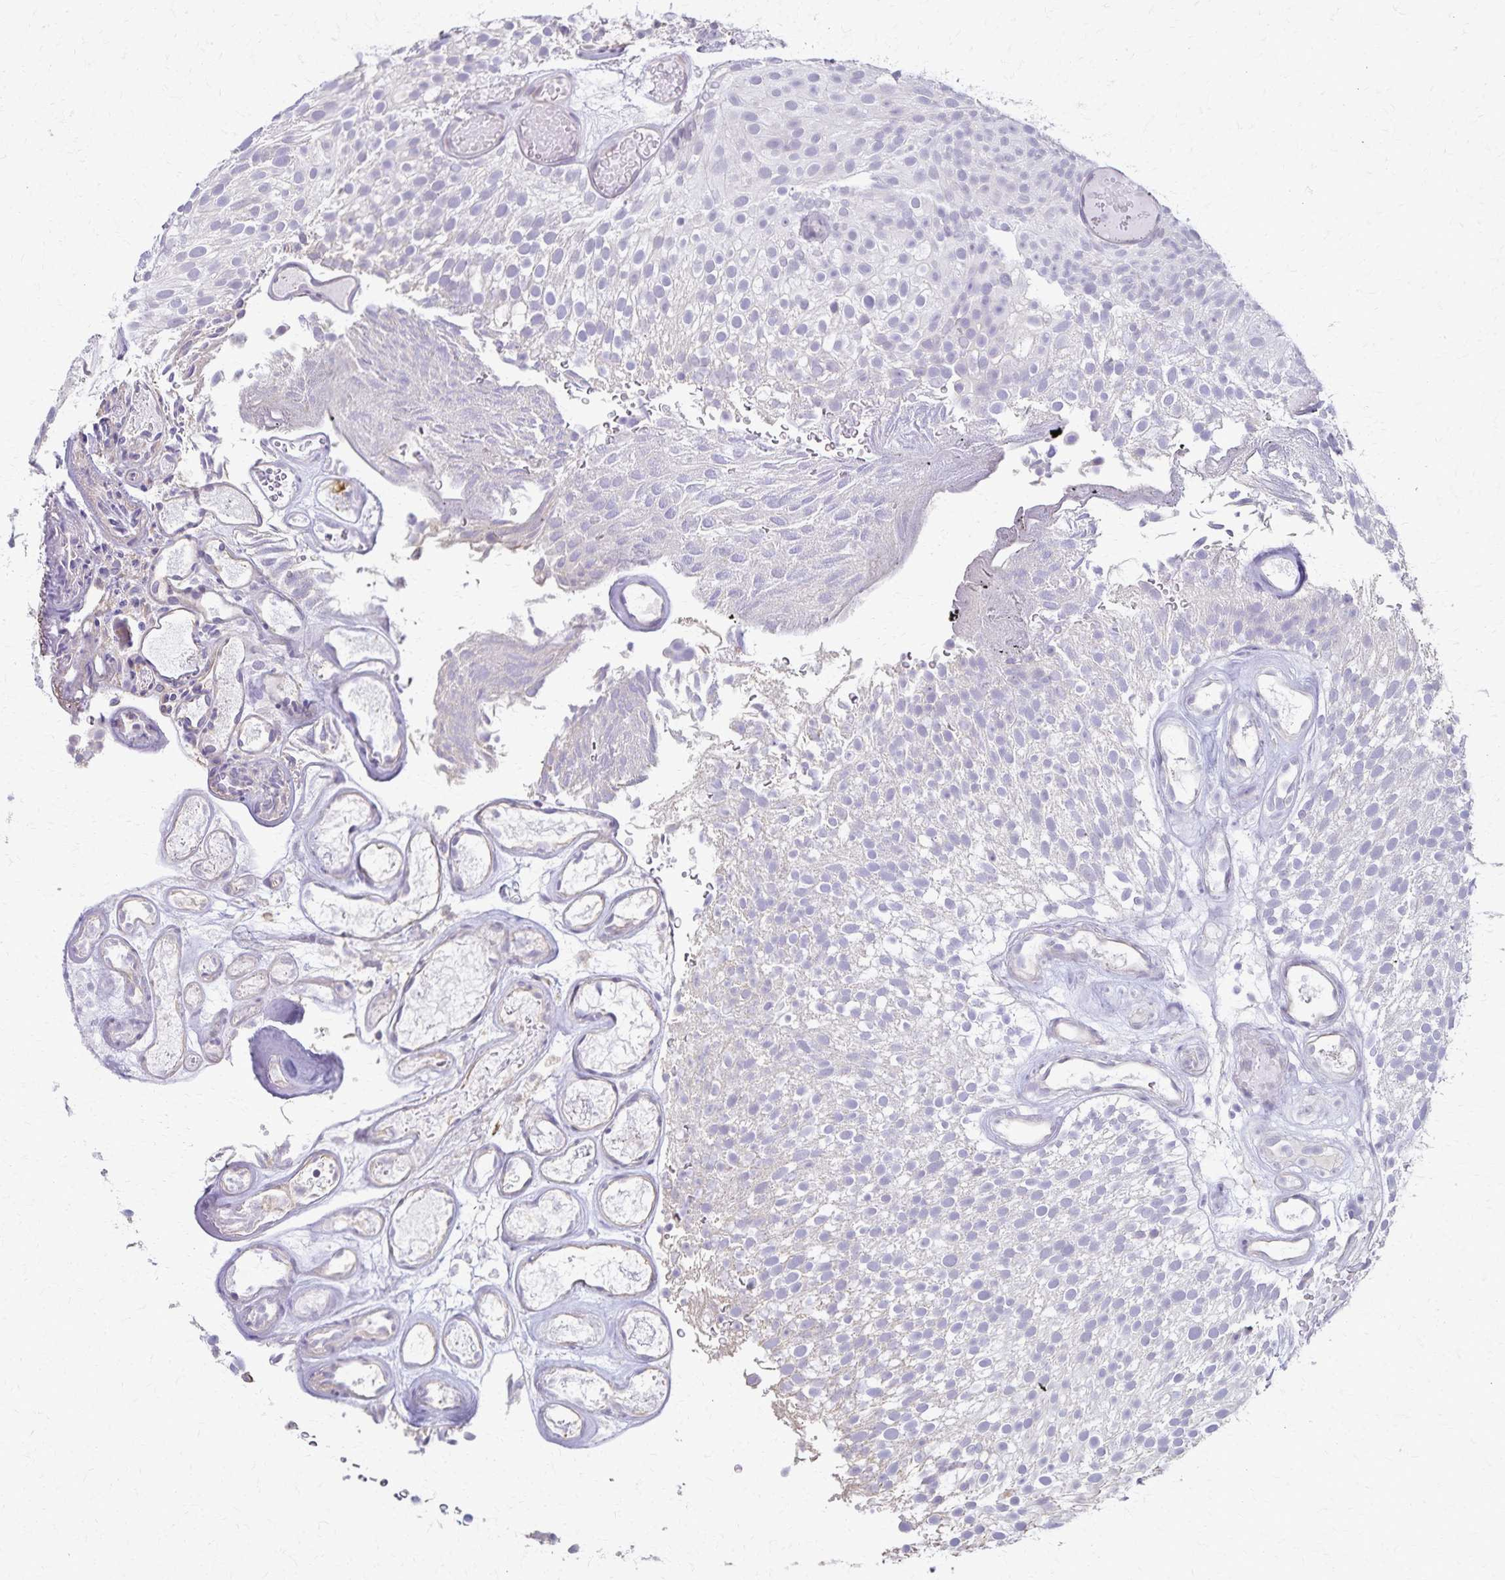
{"staining": {"intensity": "negative", "quantity": "none", "location": "none"}, "tissue": "urothelial cancer", "cell_type": "Tumor cells", "image_type": "cancer", "snomed": [{"axis": "morphology", "description": "Urothelial carcinoma, Low grade"}, {"axis": "topography", "description": "Urinary bladder"}], "caption": "The image displays no significant expression in tumor cells of urothelial carcinoma (low-grade).", "gene": "KISS1", "patient": {"sex": "male", "age": 78}}